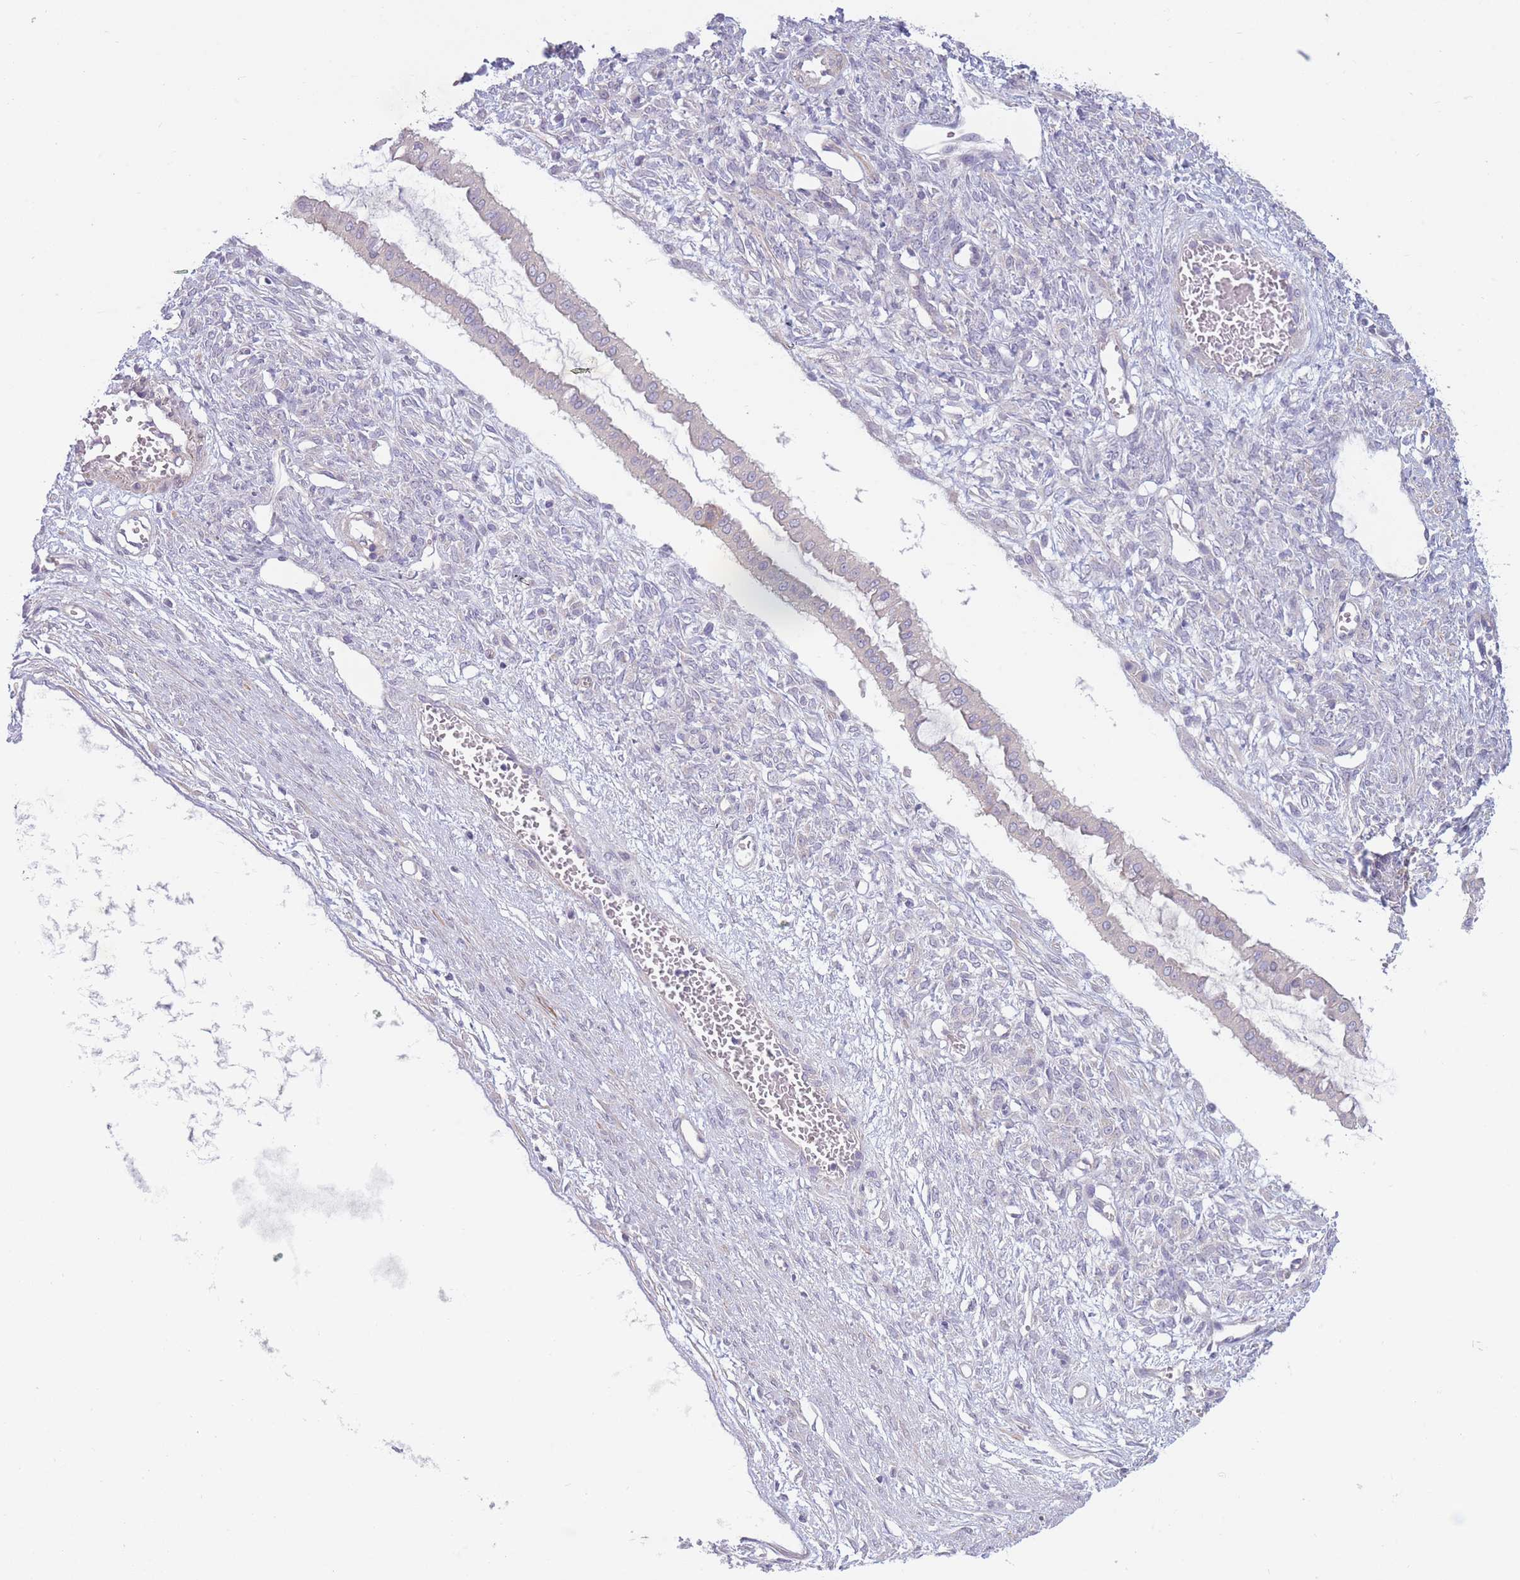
{"staining": {"intensity": "negative", "quantity": "none", "location": "none"}, "tissue": "ovarian cancer", "cell_type": "Tumor cells", "image_type": "cancer", "snomed": [{"axis": "morphology", "description": "Cystadenocarcinoma, mucinous, NOS"}, {"axis": "topography", "description": "Ovary"}], "caption": "This is an immunohistochemistry (IHC) image of mucinous cystadenocarcinoma (ovarian). There is no positivity in tumor cells.", "gene": "PNPLA5", "patient": {"sex": "female", "age": 73}}